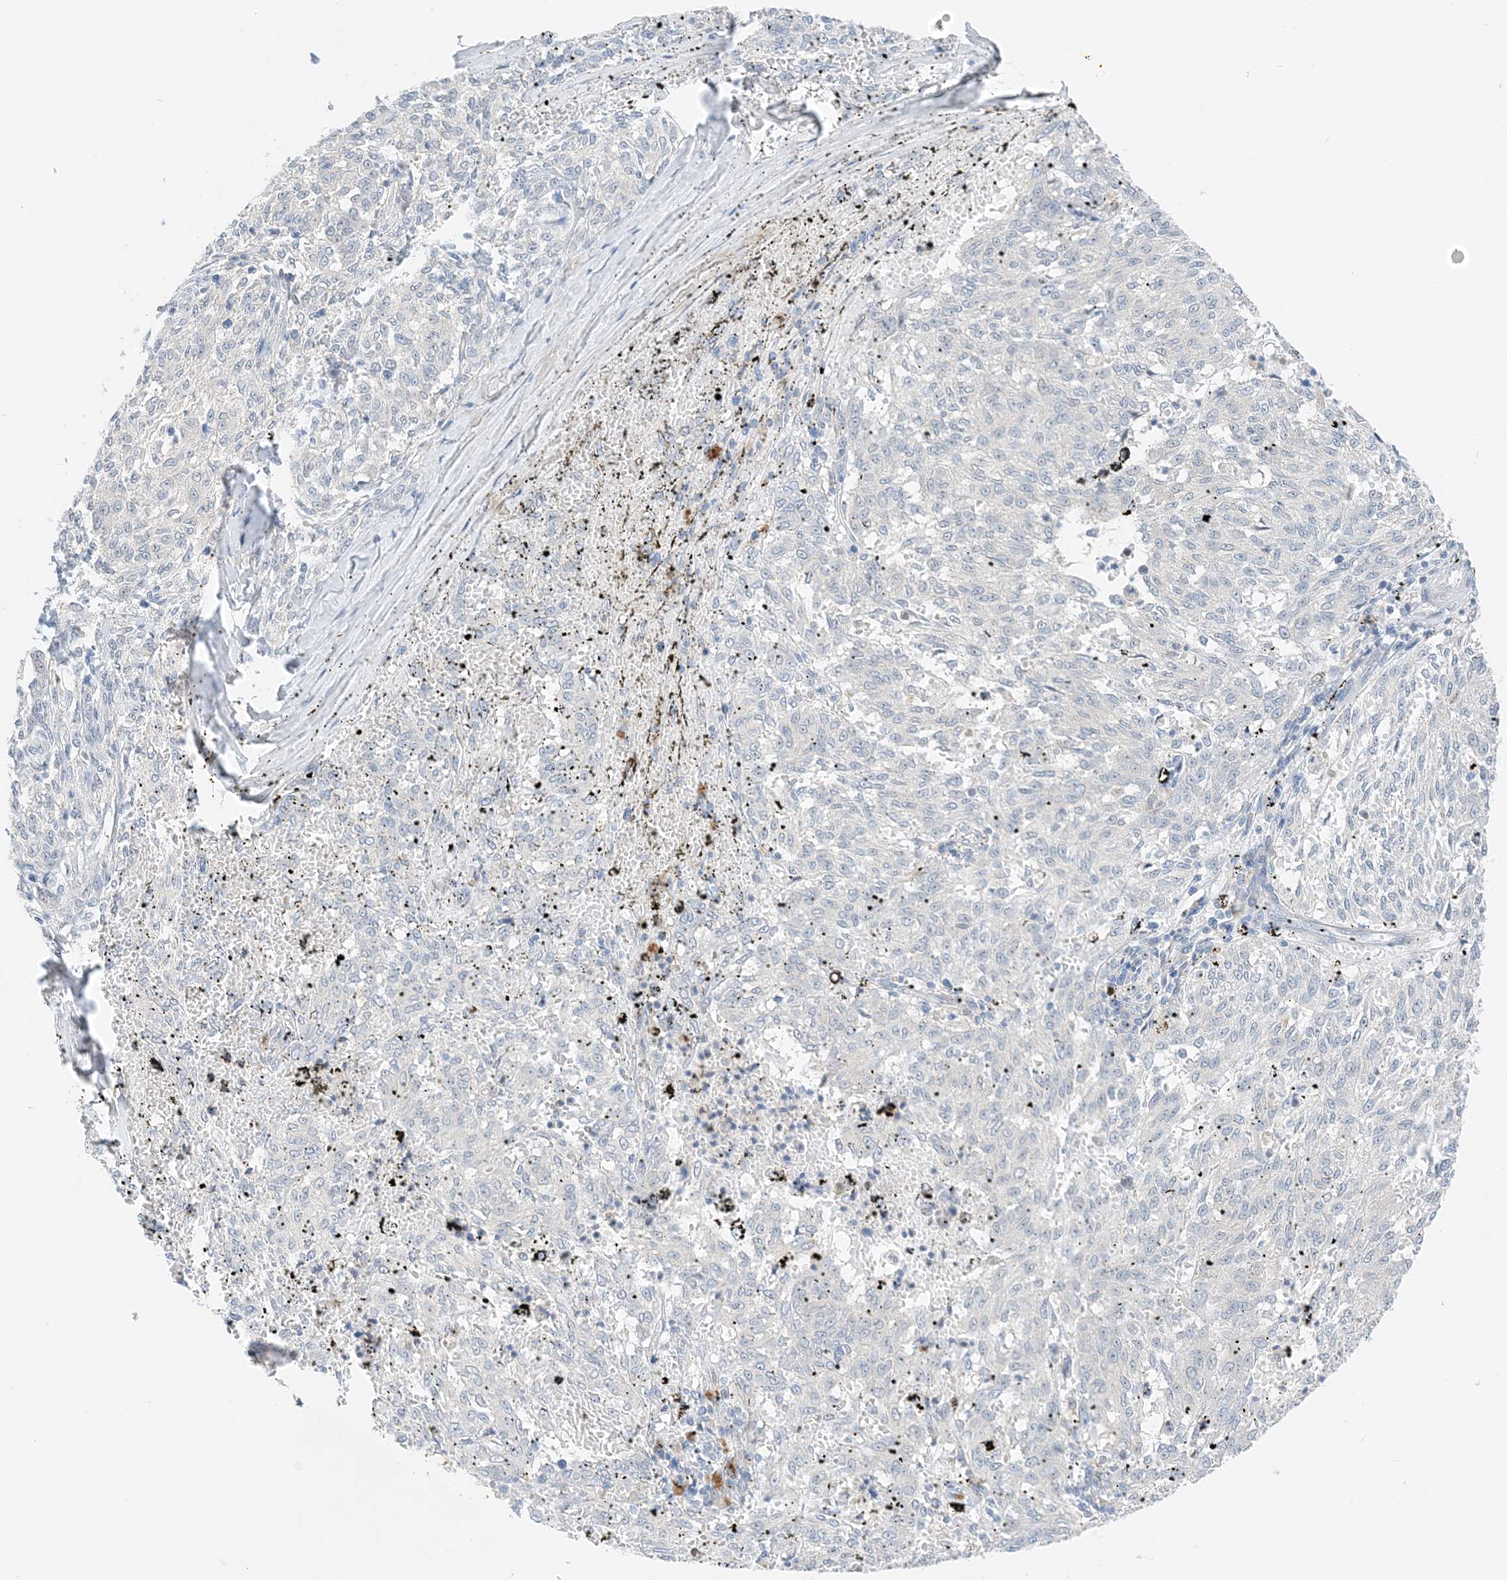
{"staining": {"intensity": "negative", "quantity": "none", "location": "none"}, "tissue": "melanoma", "cell_type": "Tumor cells", "image_type": "cancer", "snomed": [{"axis": "morphology", "description": "Malignant melanoma, NOS"}, {"axis": "topography", "description": "Skin"}], "caption": "IHC of malignant melanoma reveals no positivity in tumor cells.", "gene": "KIFBP", "patient": {"sex": "female", "age": 72}}